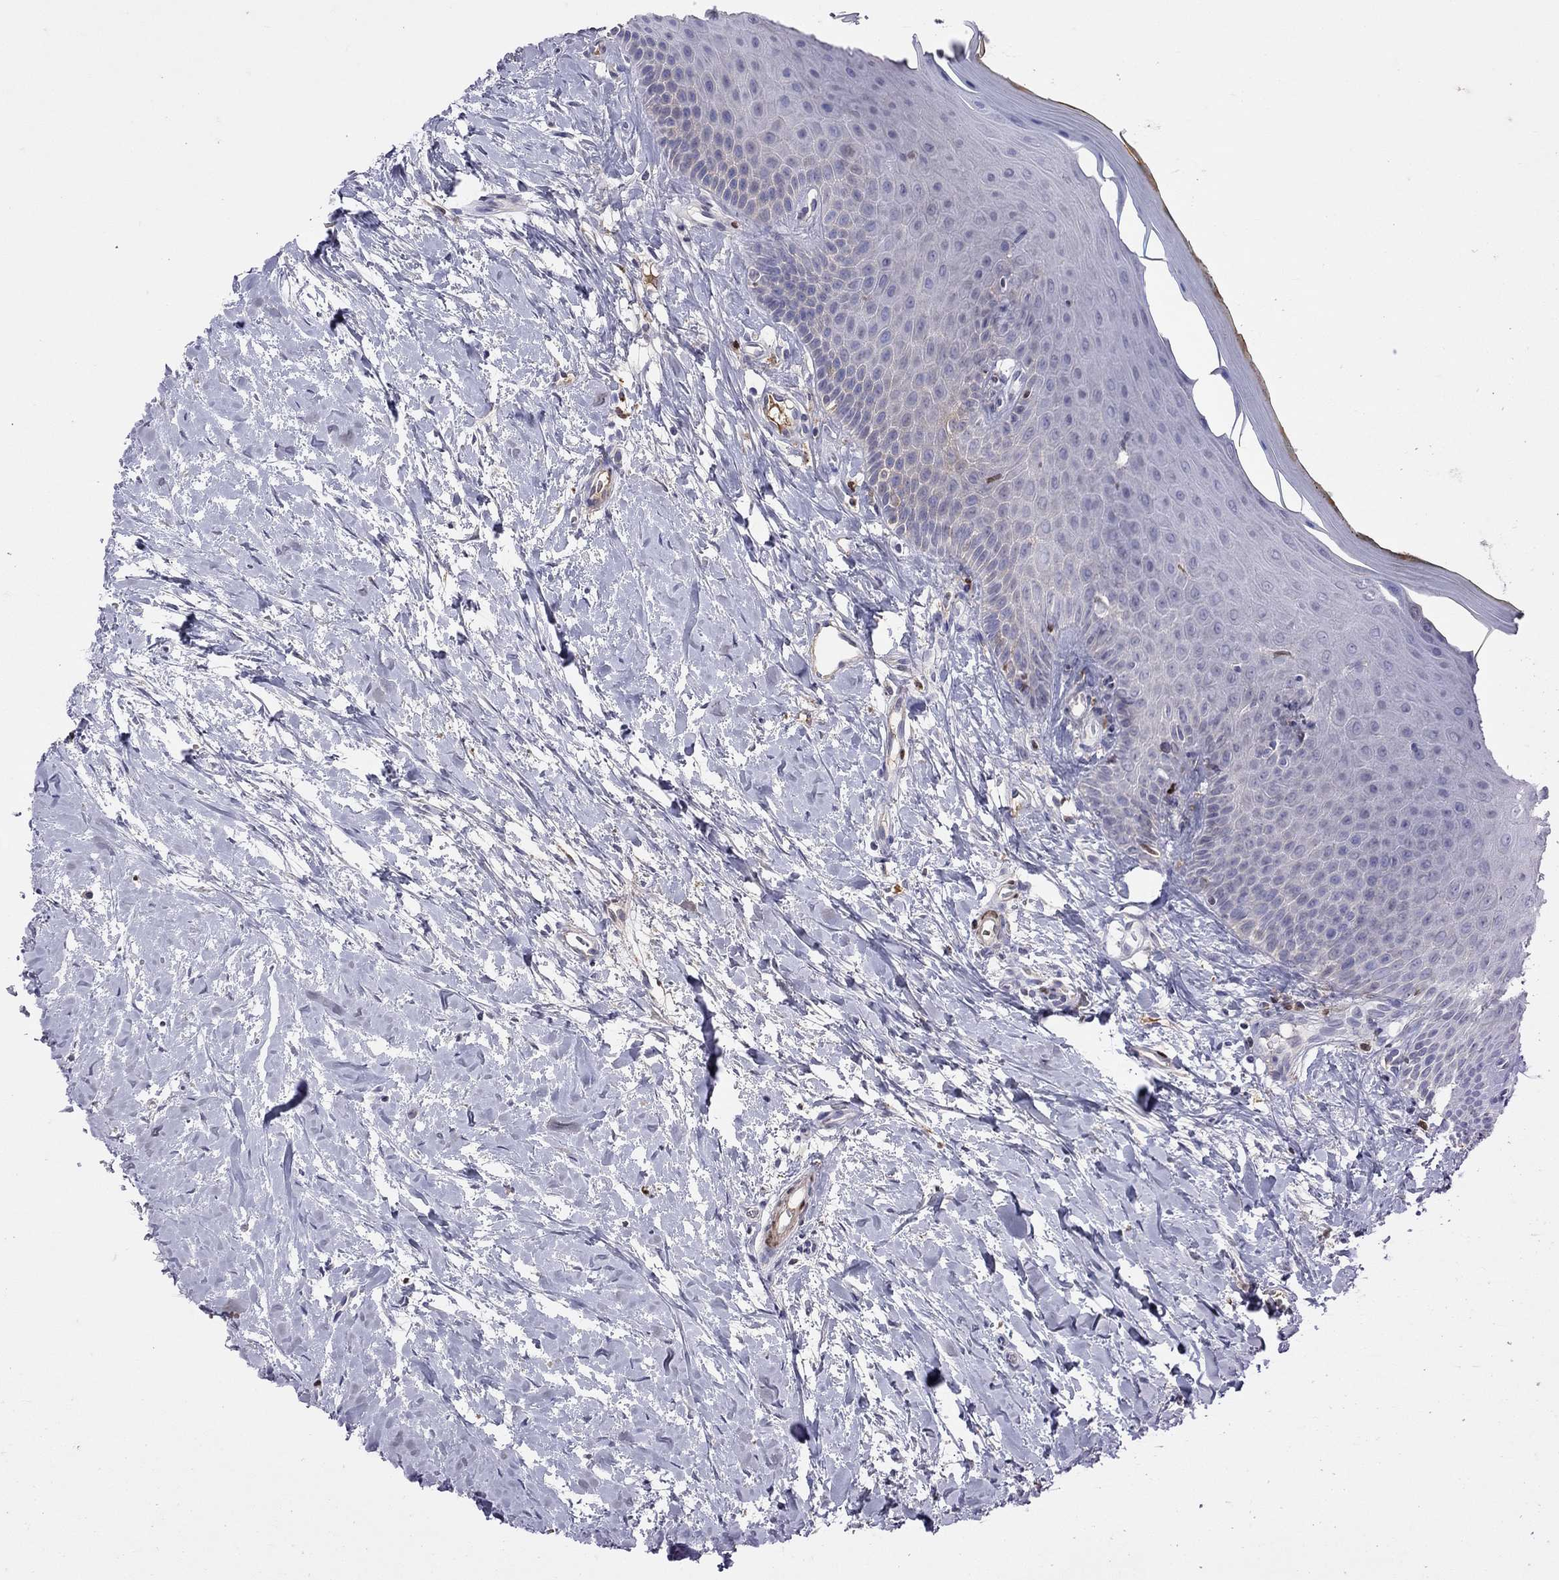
{"staining": {"intensity": "negative", "quantity": "none", "location": "none"}, "tissue": "oral mucosa", "cell_type": "Squamous epithelial cells", "image_type": "normal", "snomed": [{"axis": "morphology", "description": "Normal tissue, NOS"}, {"axis": "topography", "description": "Oral tissue"}], "caption": "Human oral mucosa stained for a protein using immunohistochemistry displays no positivity in squamous epithelial cells.", "gene": "SERPINA3", "patient": {"sex": "female", "age": 43}}